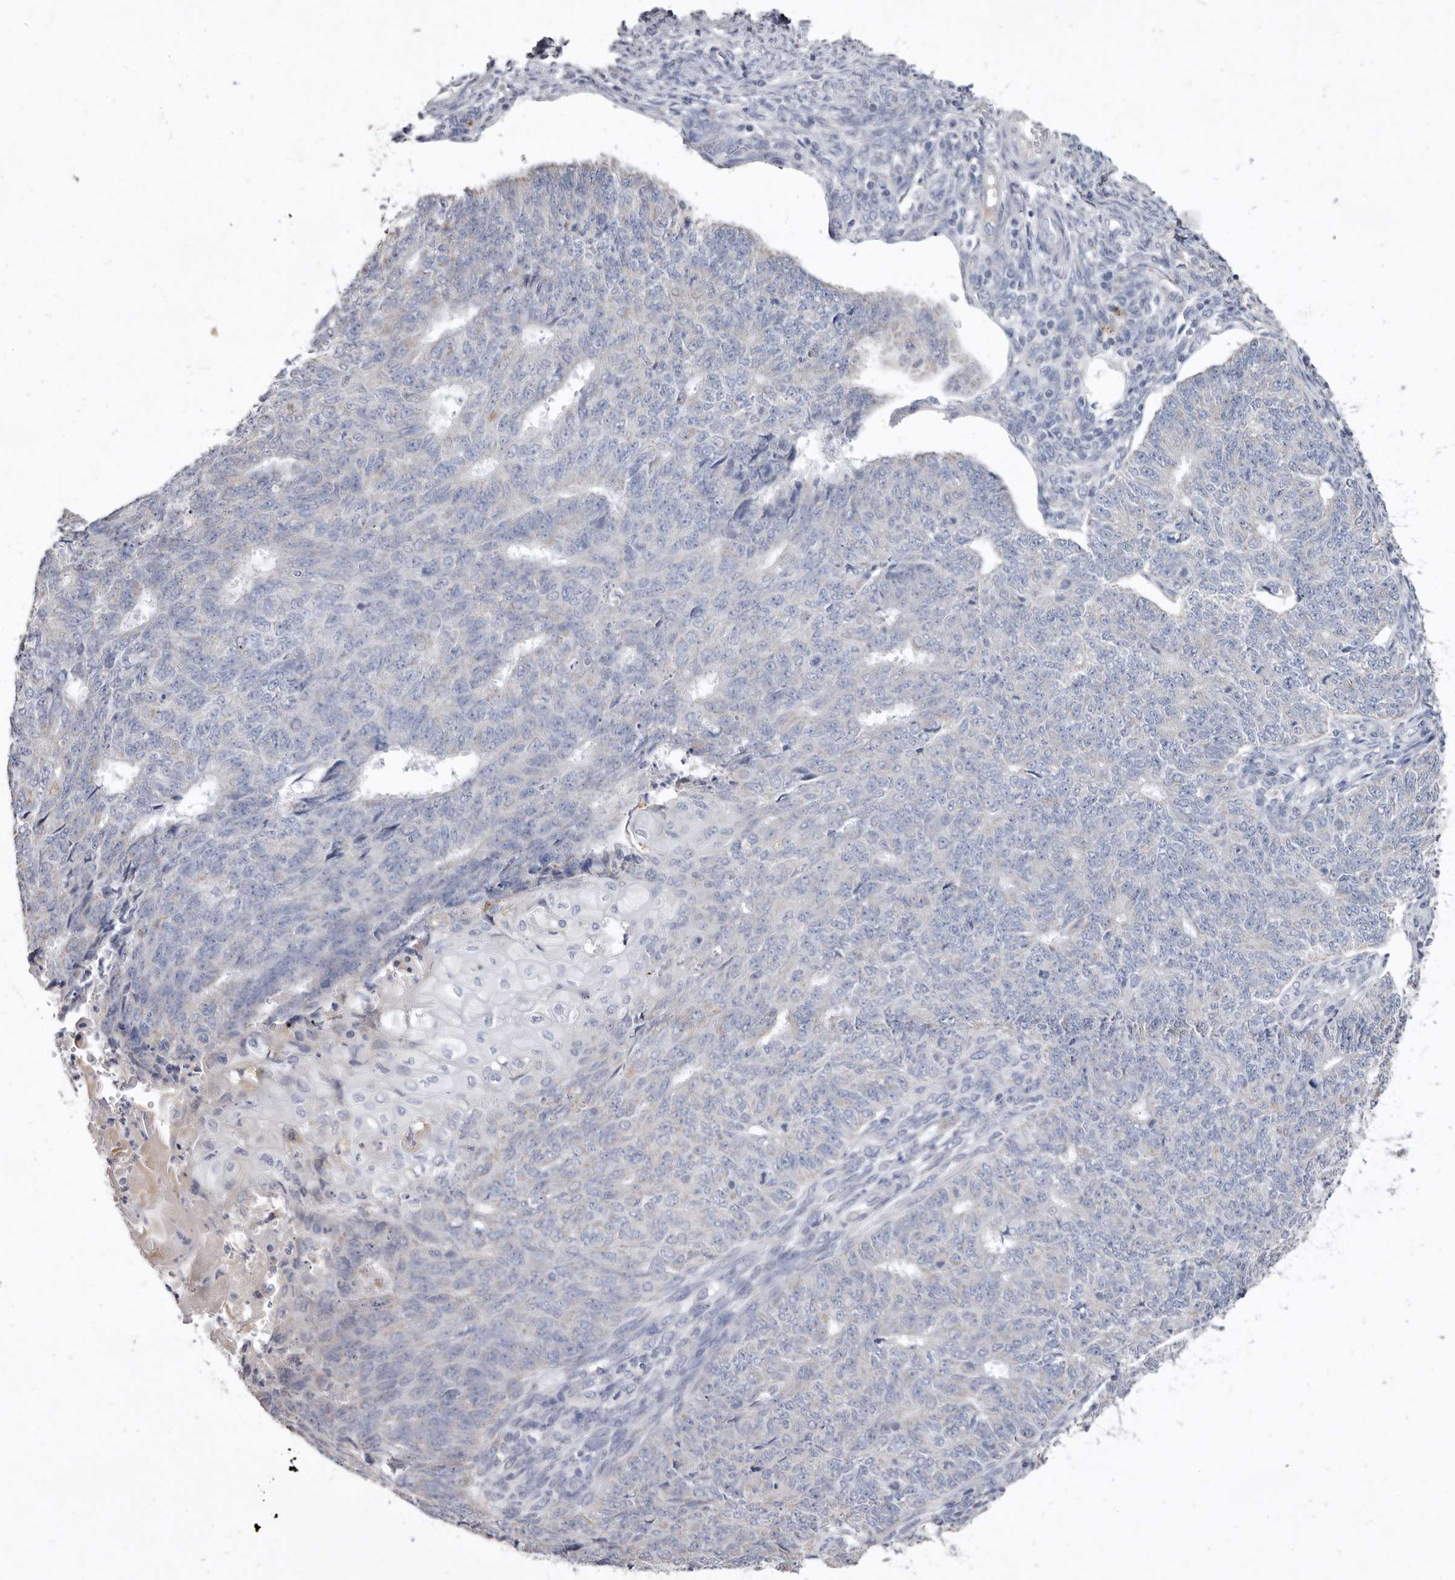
{"staining": {"intensity": "negative", "quantity": "none", "location": "none"}, "tissue": "endometrial cancer", "cell_type": "Tumor cells", "image_type": "cancer", "snomed": [{"axis": "morphology", "description": "Adenocarcinoma, NOS"}, {"axis": "topography", "description": "Endometrium"}], "caption": "Endometrial cancer was stained to show a protein in brown. There is no significant staining in tumor cells.", "gene": "CYP2E1", "patient": {"sex": "female", "age": 32}}